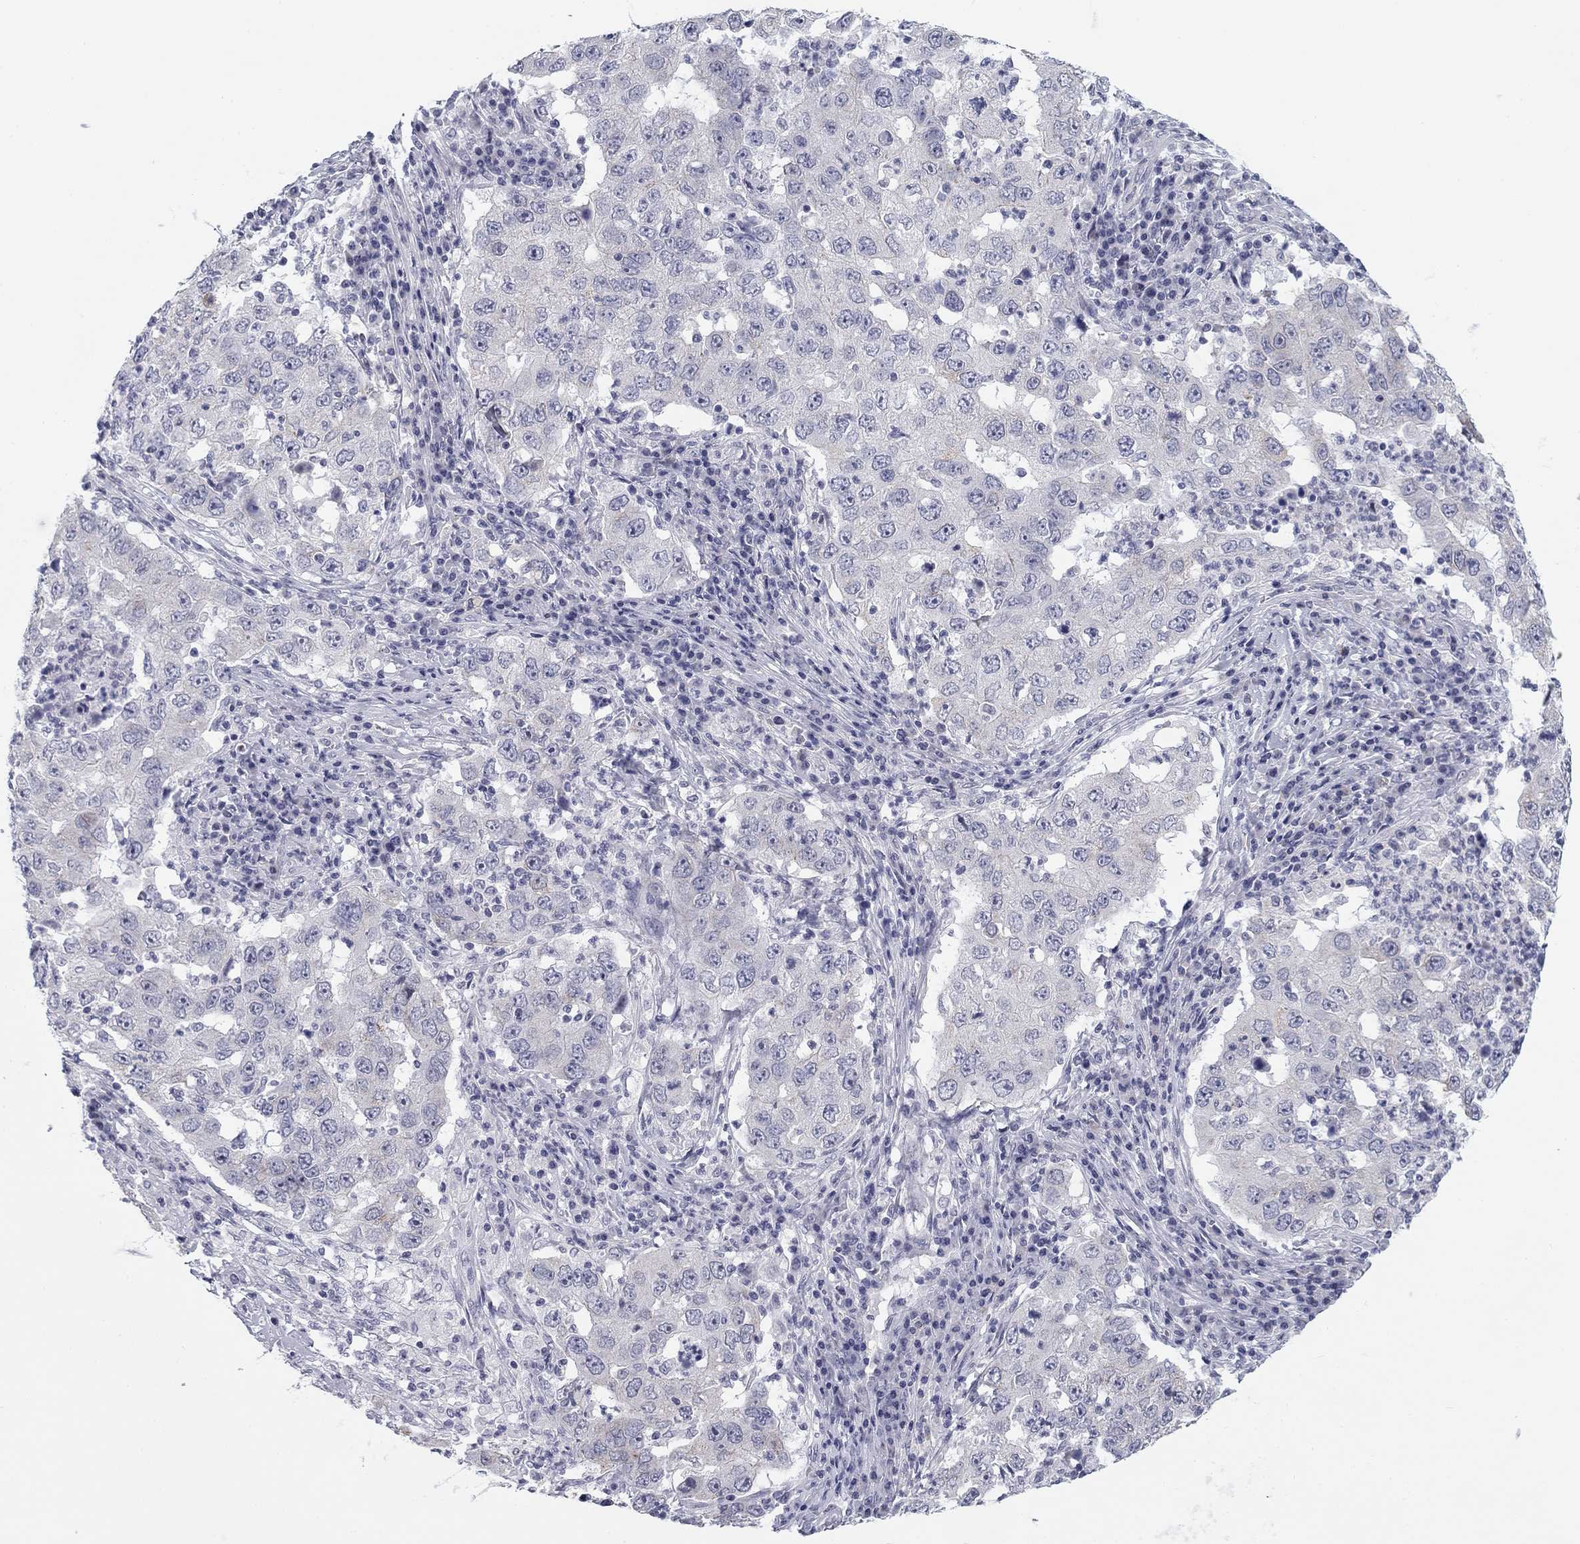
{"staining": {"intensity": "negative", "quantity": "none", "location": "none"}, "tissue": "lung cancer", "cell_type": "Tumor cells", "image_type": "cancer", "snomed": [{"axis": "morphology", "description": "Adenocarcinoma, NOS"}, {"axis": "topography", "description": "Lung"}], "caption": "DAB (3,3'-diaminobenzidine) immunohistochemical staining of human lung cancer displays no significant staining in tumor cells.", "gene": "PRPH", "patient": {"sex": "male", "age": 73}}